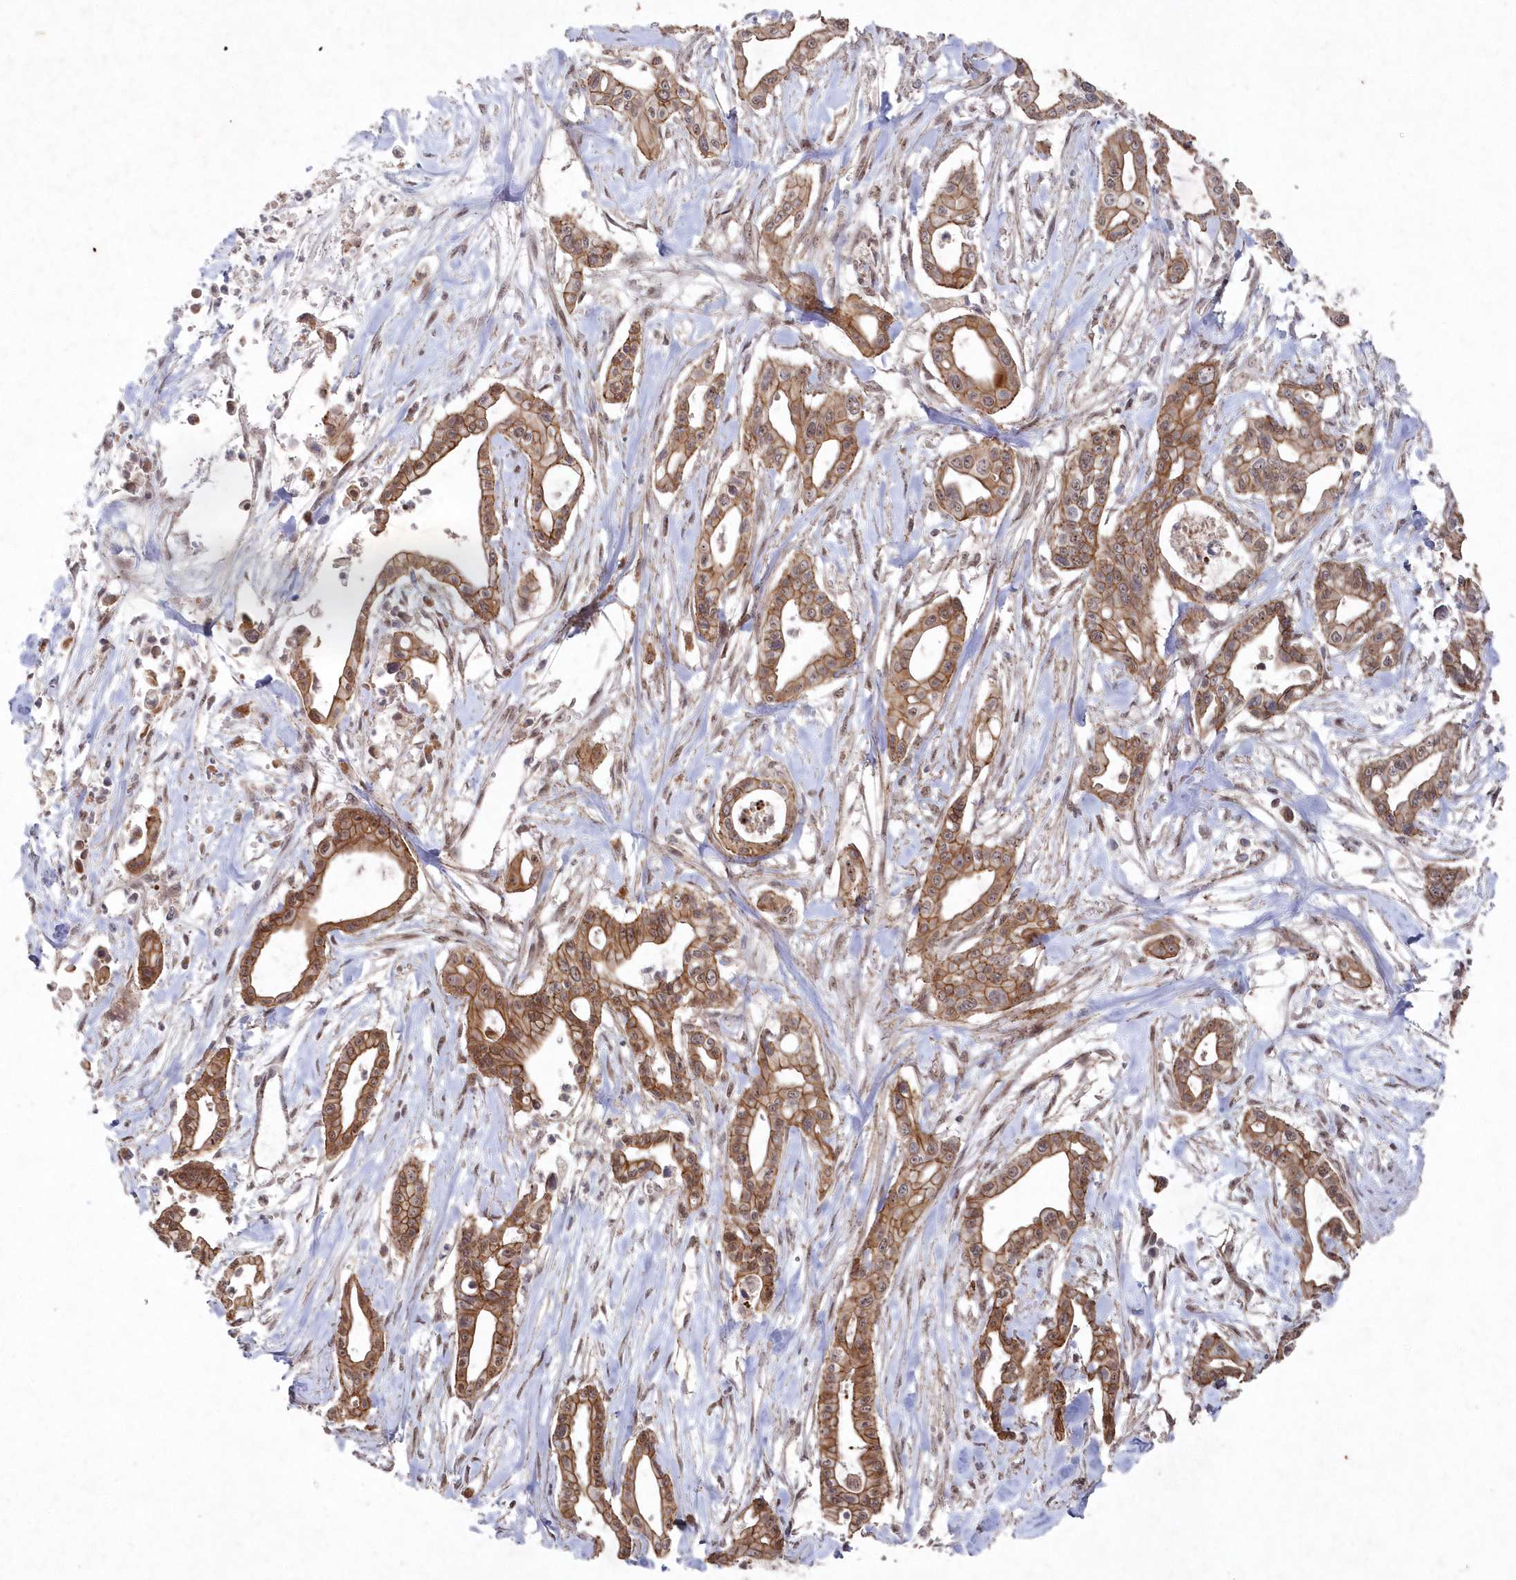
{"staining": {"intensity": "strong", "quantity": ">75%", "location": "cytoplasmic/membranous"}, "tissue": "pancreatic cancer", "cell_type": "Tumor cells", "image_type": "cancer", "snomed": [{"axis": "morphology", "description": "Adenocarcinoma, NOS"}, {"axis": "topography", "description": "Pancreas"}], "caption": "Pancreatic cancer stained with a brown dye displays strong cytoplasmic/membranous positive staining in approximately >75% of tumor cells.", "gene": "VSIG2", "patient": {"sex": "male", "age": 68}}